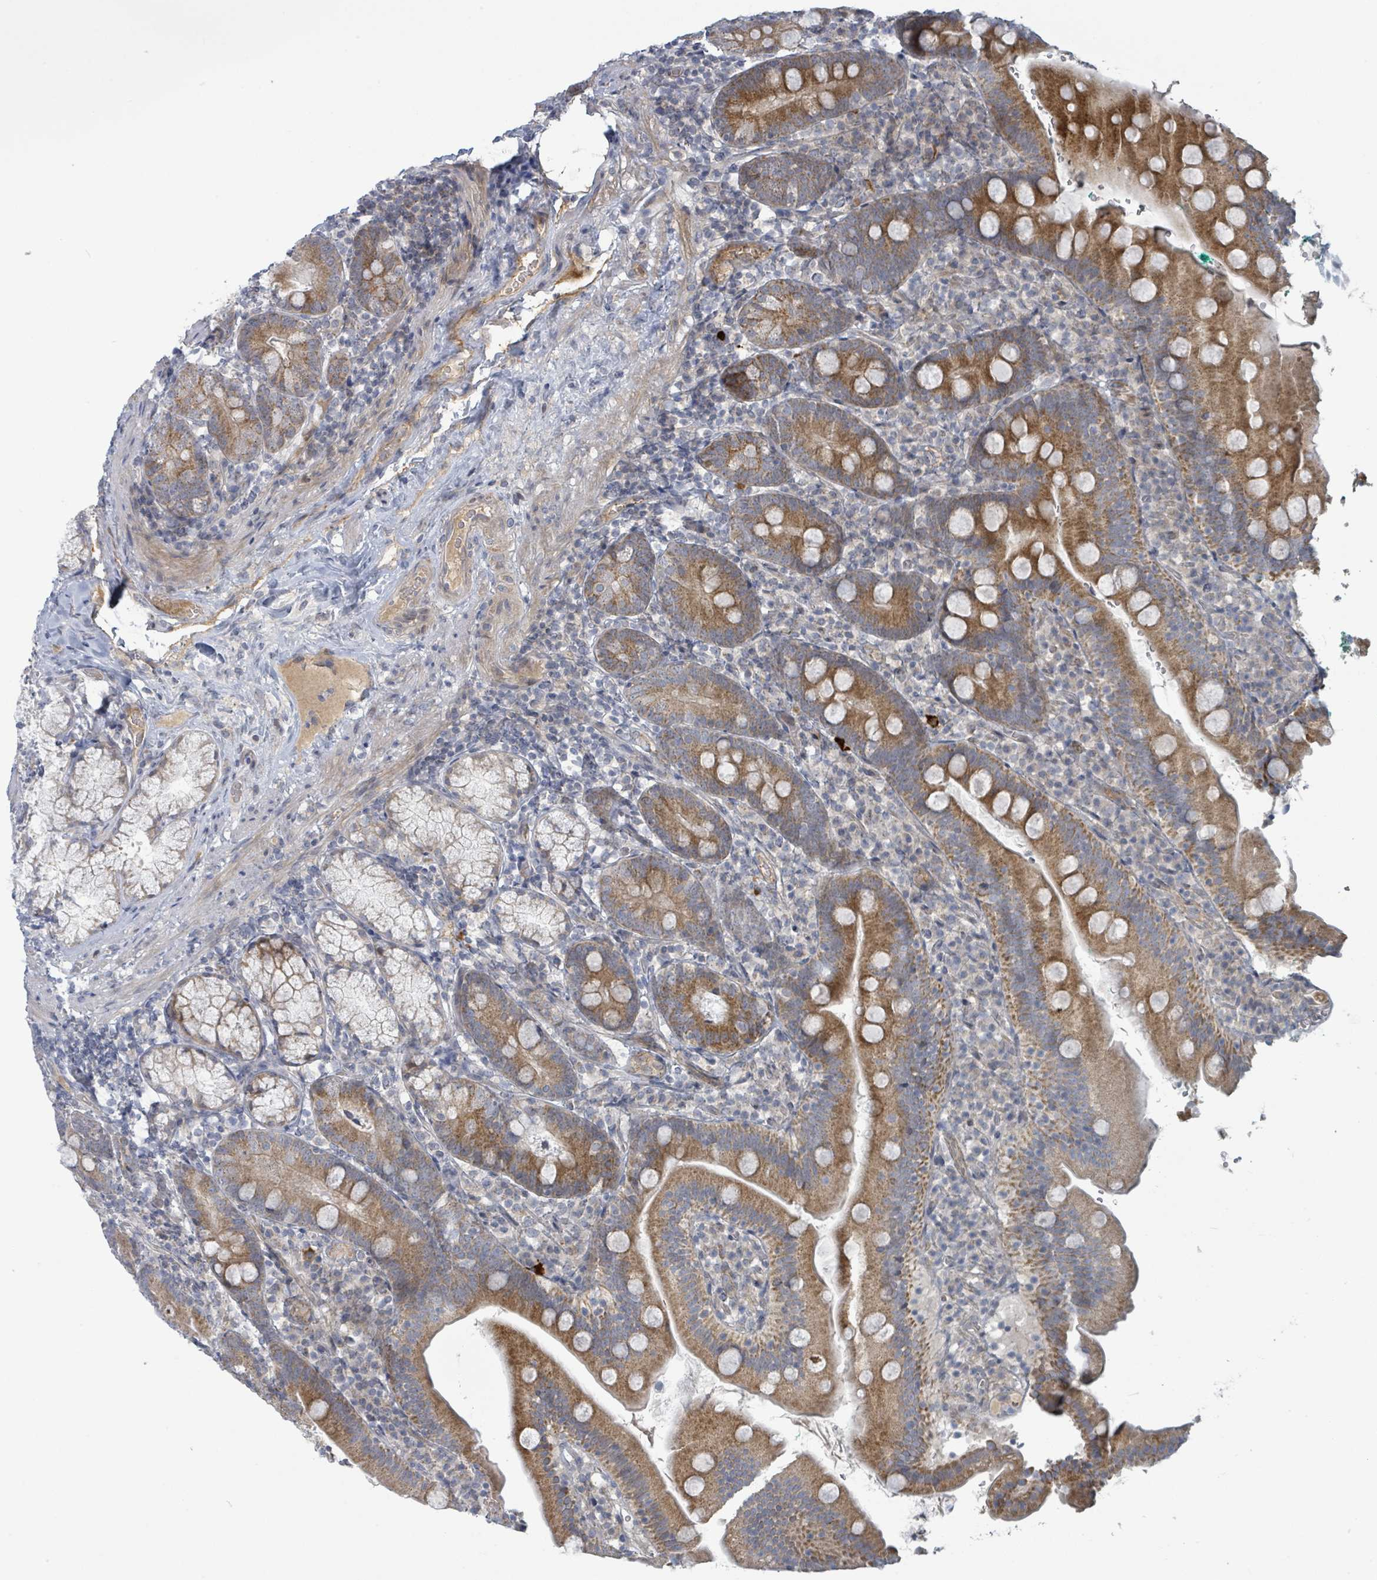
{"staining": {"intensity": "moderate", "quantity": ">75%", "location": "cytoplasmic/membranous"}, "tissue": "duodenum", "cell_type": "Glandular cells", "image_type": "normal", "snomed": [{"axis": "morphology", "description": "Normal tissue, NOS"}, {"axis": "topography", "description": "Duodenum"}], "caption": "An immunohistochemistry image of normal tissue is shown. Protein staining in brown shows moderate cytoplasmic/membranous positivity in duodenum within glandular cells. (brown staining indicates protein expression, while blue staining denotes nuclei).", "gene": "COL5A3", "patient": {"sex": "female", "age": 67}}